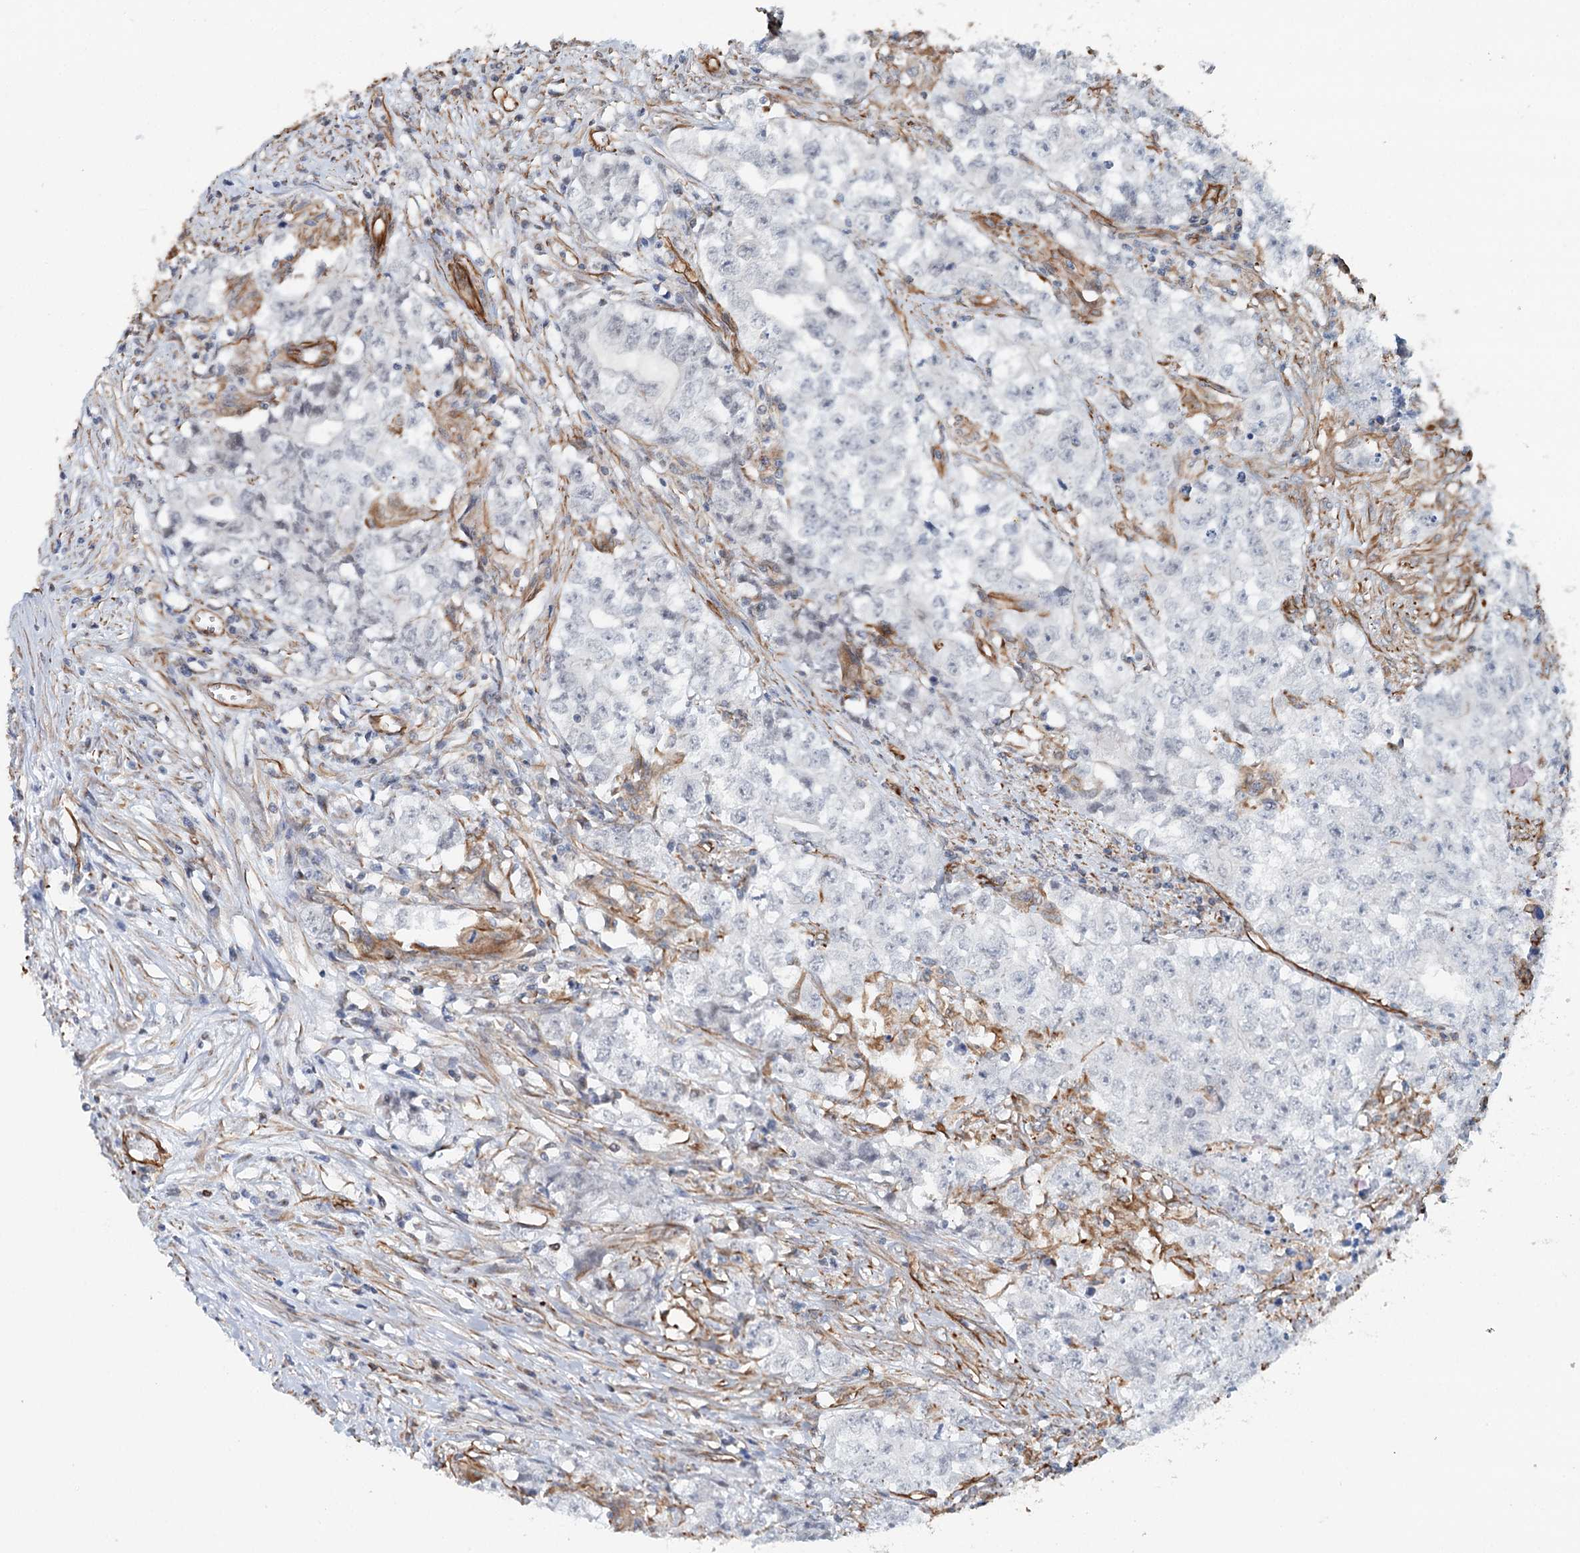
{"staining": {"intensity": "negative", "quantity": "none", "location": "none"}, "tissue": "testis cancer", "cell_type": "Tumor cells", "image_type": "cancer", "snomed": [{"axis": "morphology", "description": "Seminoma, NOS"}, {"axis": "morphology", "description": "Carcinoma, Embryonal, NOS"}, {"axis": "topography", "description": "Testis"}], "caption": "Protein analysis of embryonal carcinoma (testis) exhibits no significant positivity in tumor cells. The staining was performed using DAB to visualize the protein expression in brown, while the nuclei were stained in blue with hematoxylin (Magnification: 20x).", "gene": "SYNPO", "patient": {"sex": "male", "age": 43}}